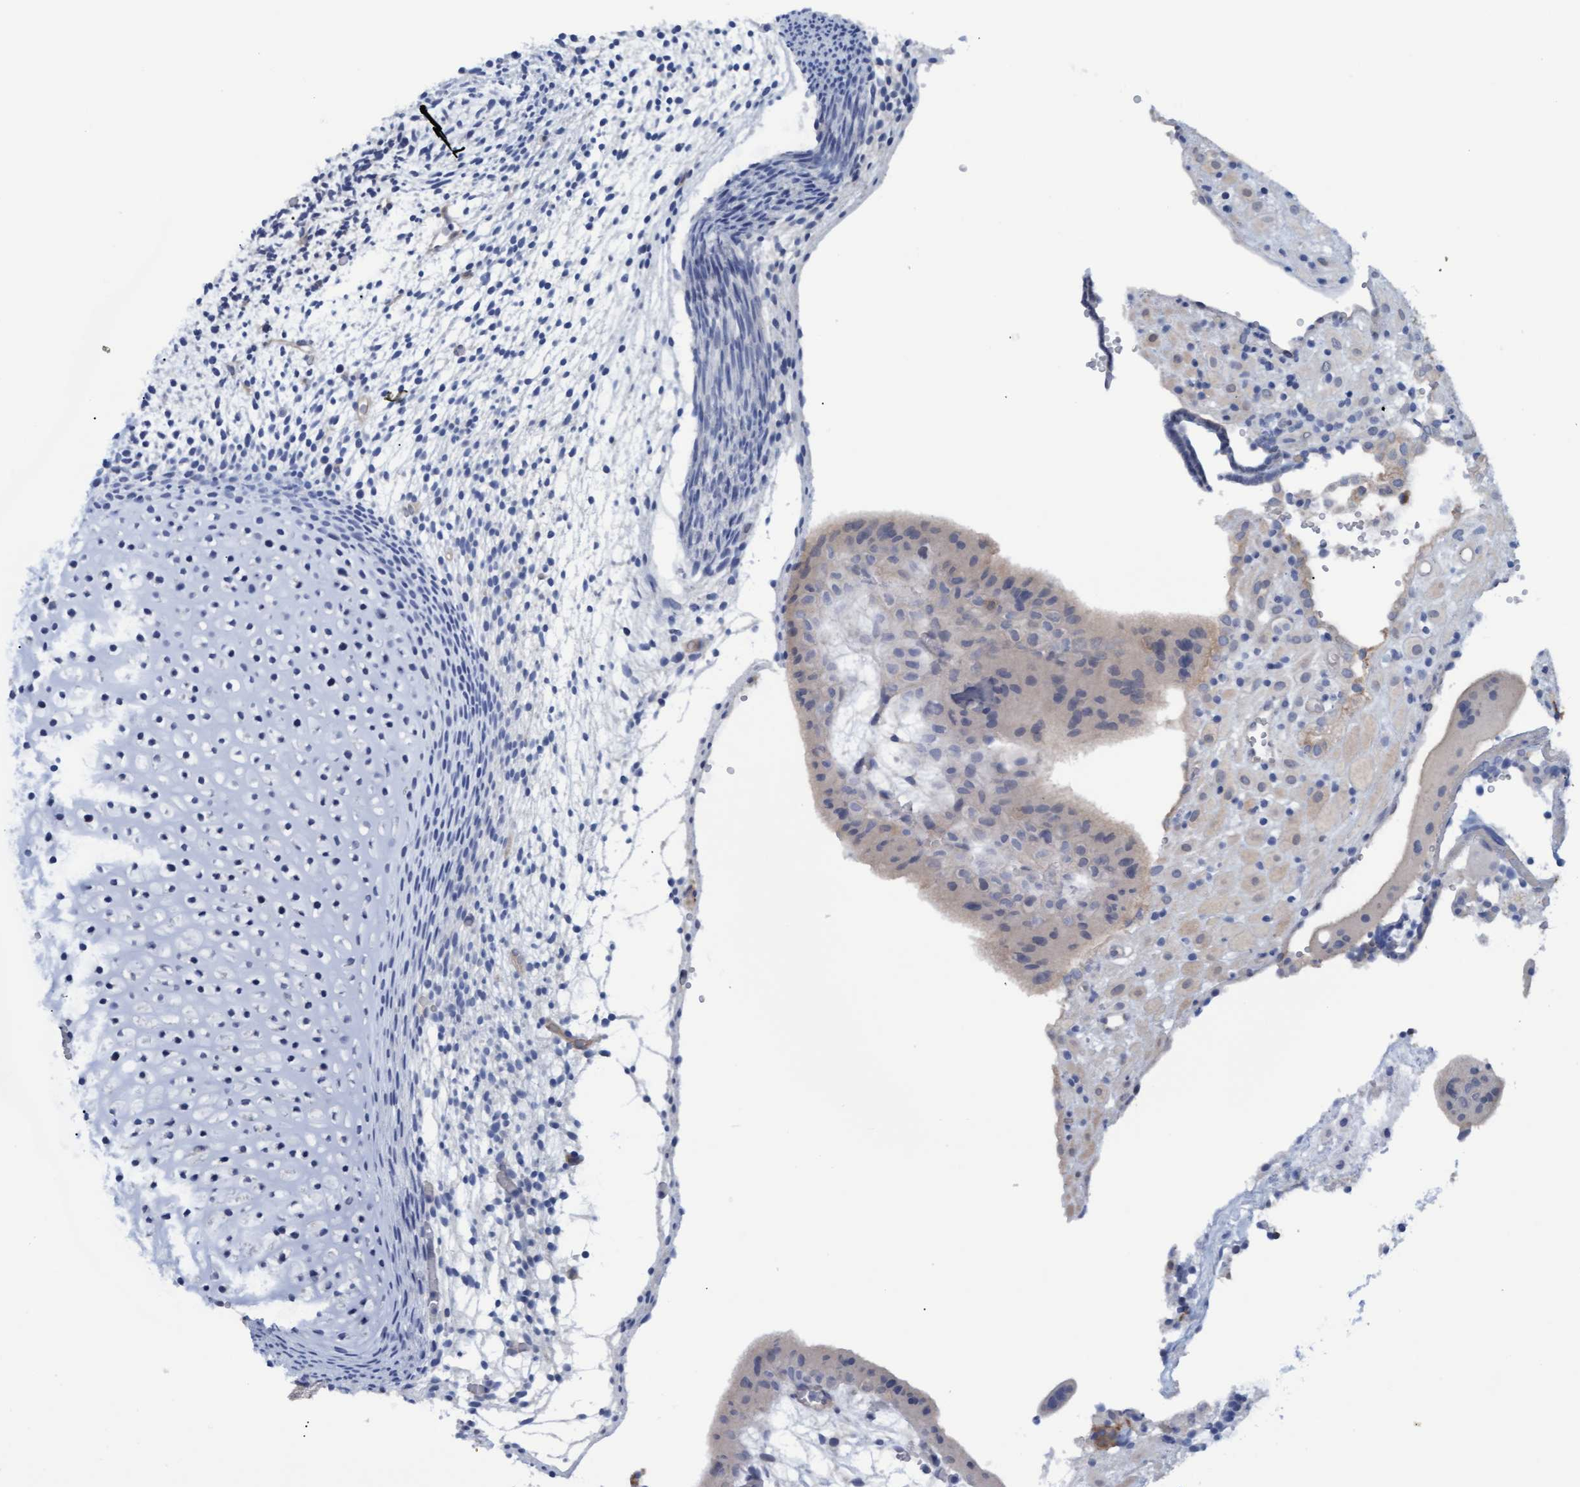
{"staining": {"intensity": "weak", "quantity": "<25%", "location": "cytoplasmic/membranous"}, "tissue": "placenta", "cell_type": "Trophoblastic cells", "image_type": "normal", "snomed": [{"axis": "morphology", "description": "Normal tissue, NOS"}, {"axis": "topography", "description": "Placenta"}], "caption": "High magnification brightfield microscopy of normal placenta stained with DAB (3,3'-diaminobenzidine) (brown) and counterstained with hematoxylin (blue): trophoblastic cells show no significant expression. (DAB immunohistochemistry (IHC), high magnification).", "gene": "STXBP1", "patient": {"sex": "female", "age": 18}}